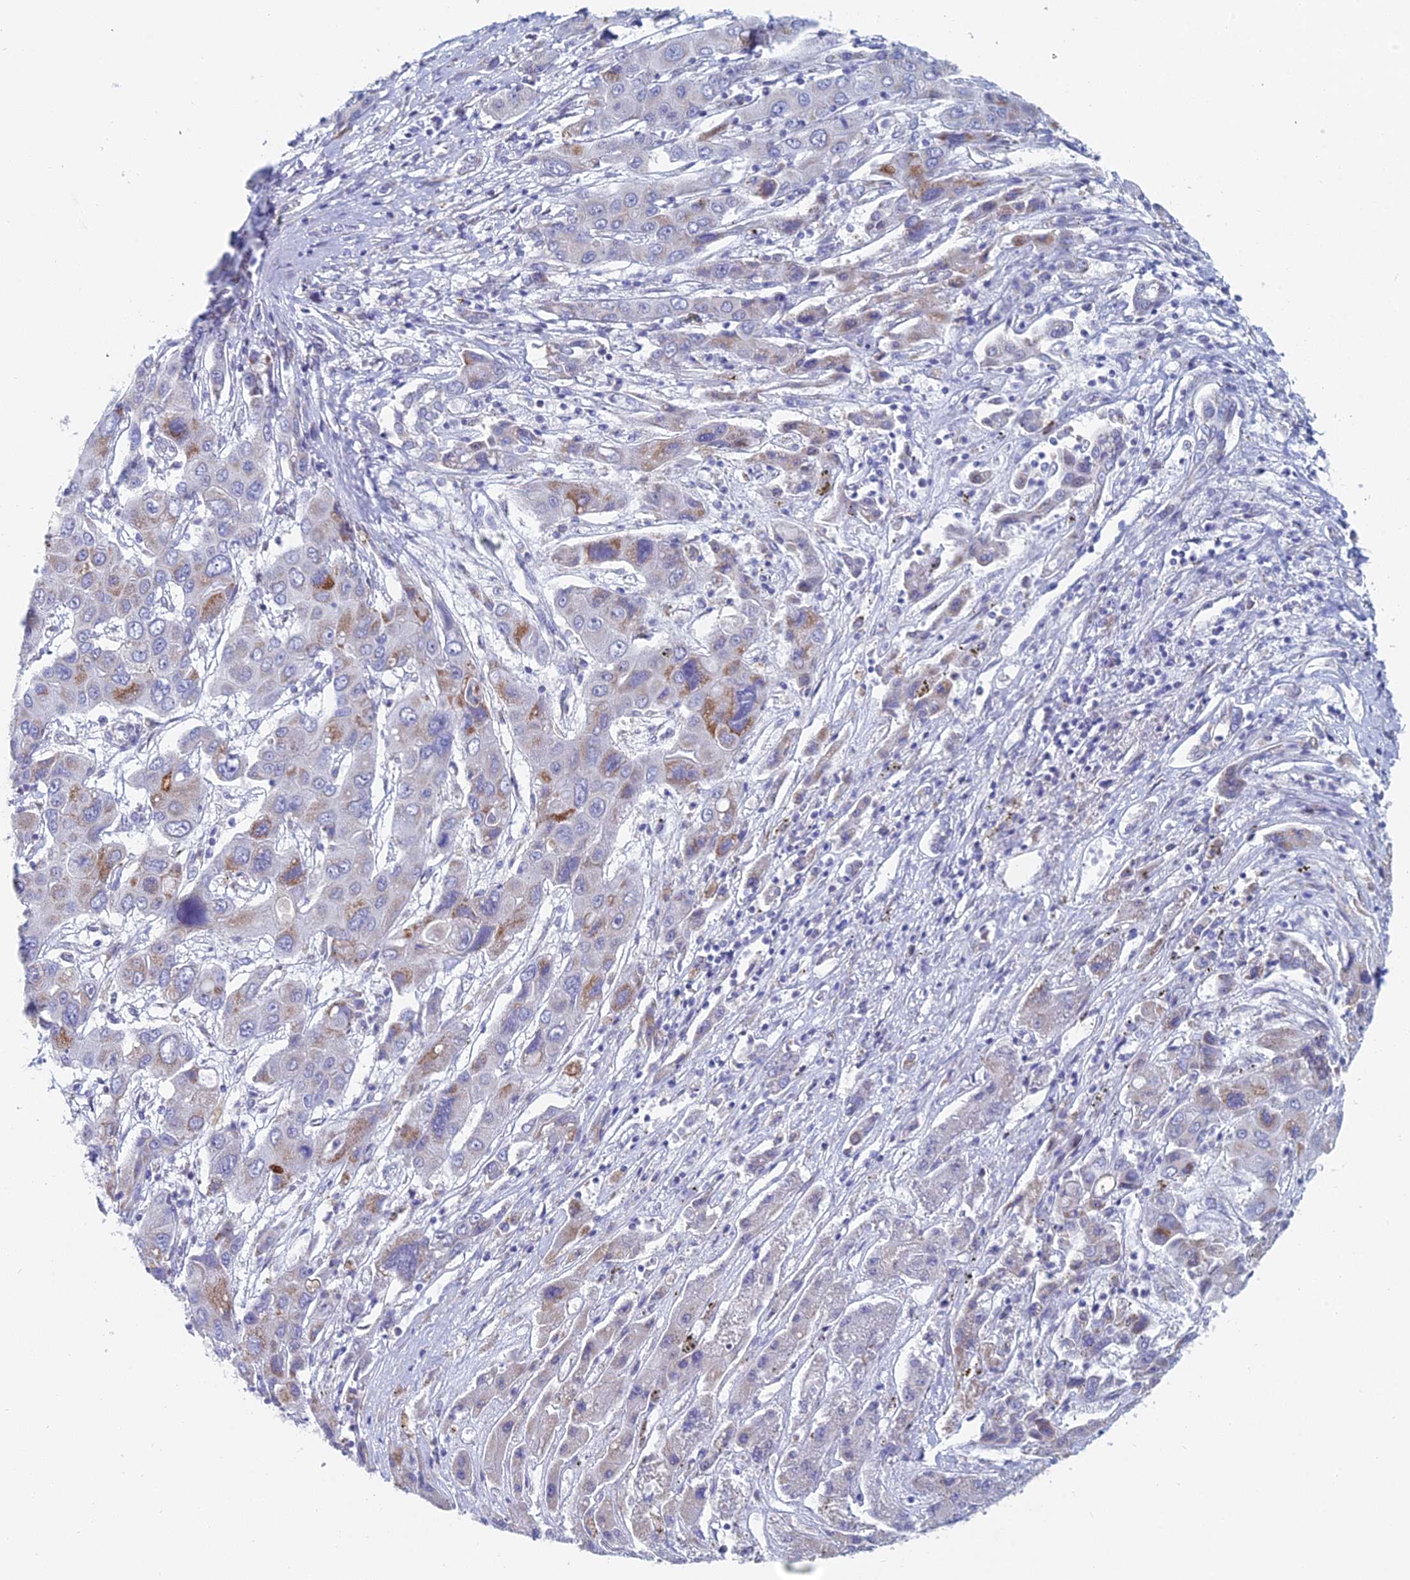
{"staining": {"intensity": "moderate", "quantity": "25%-75%", "location": "cytoplasmic/membranous"}, "tissue": "liver cancer", "cell_type": "Tumor cells", "image_type": "cancer", "snomed": [{"axis": "morphology", "description": "Cholangiocarcinoma"}, {"axis": "topography", "description": "Liver"}], "caption": "A high-resolution histopathology image shows IHC staining of liver cancer (cholangiocarcinoma), which demonstrates moderate cytoplasmic/membranous positivity in about 25%-75% of tumor cells.", "gene": "ACSM1", "patient": {"sex": "male", "age": 67}}